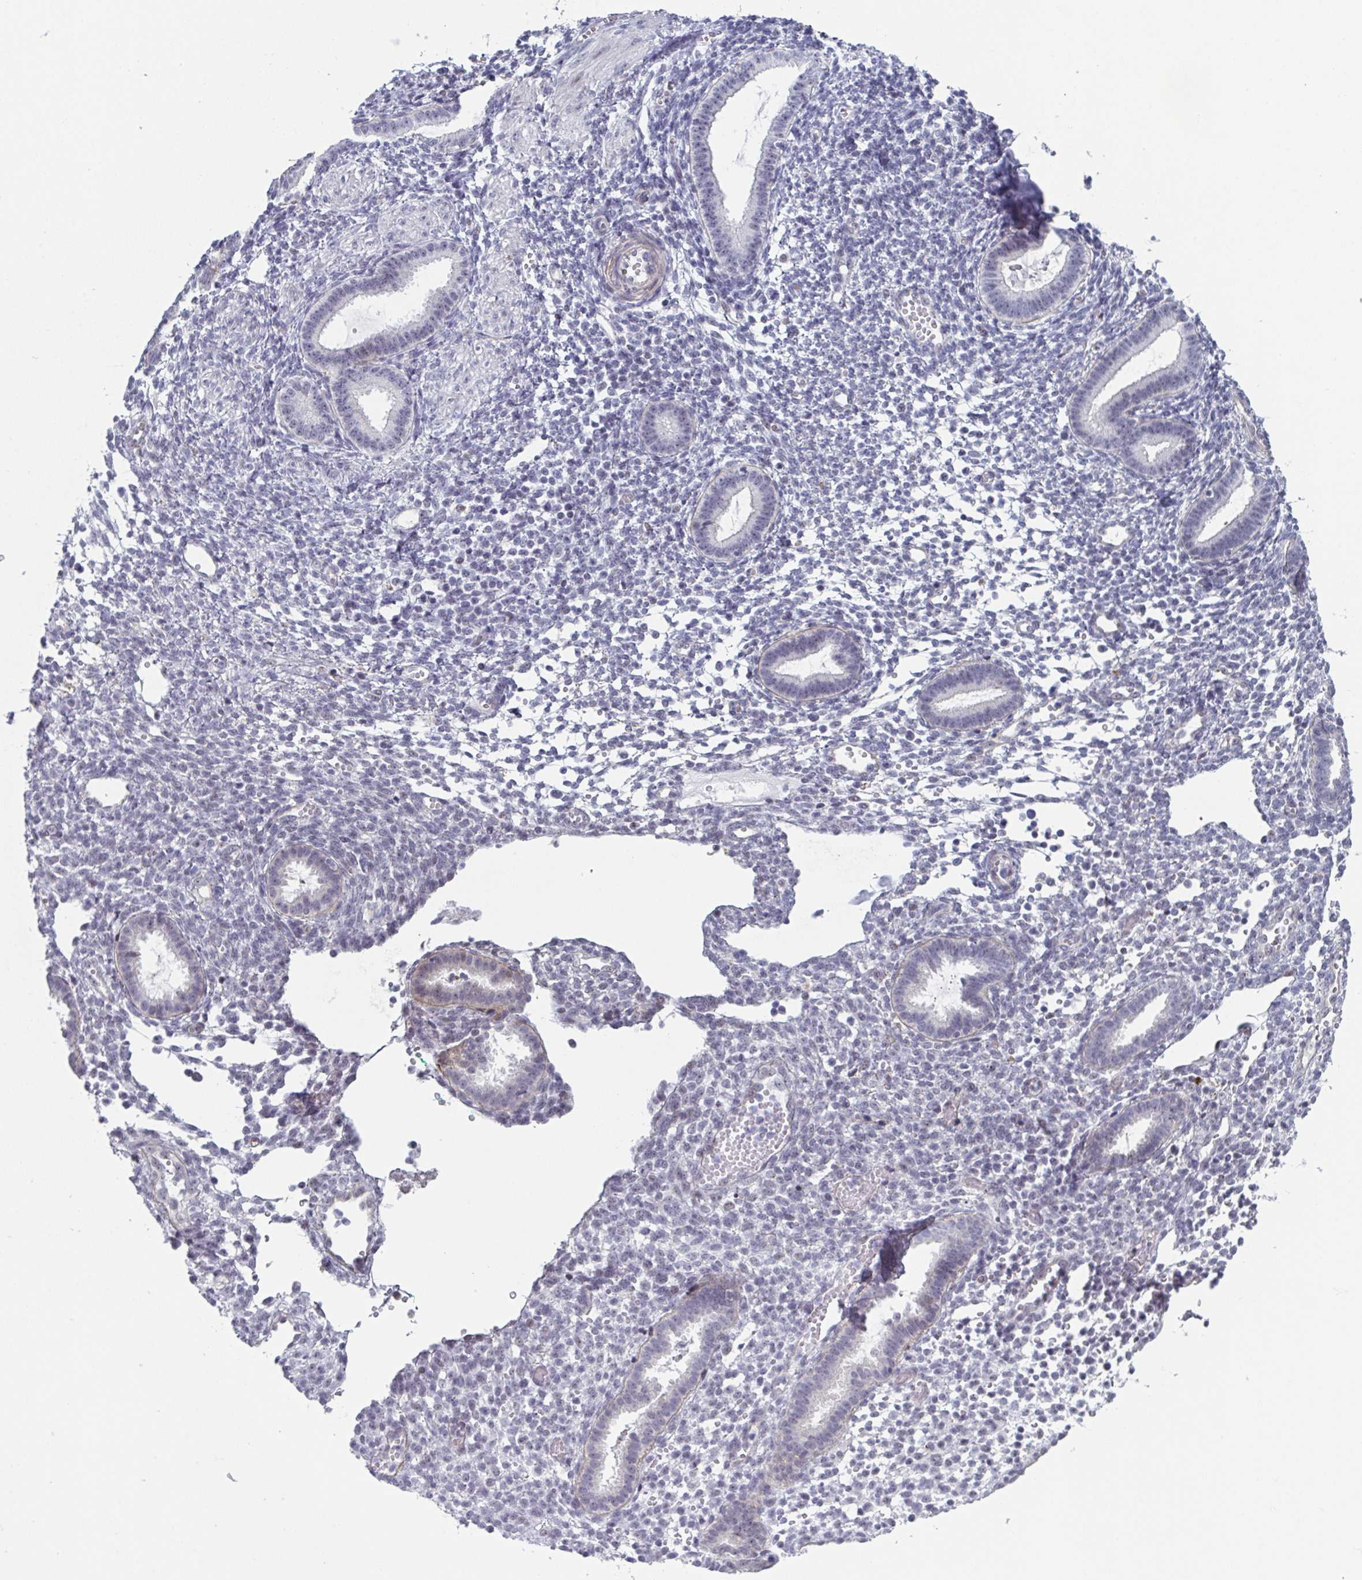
{"staining": {"intensity": "negative", "quantity": "none", "location": "none"}, "tissue": "endometrium", "cell_type": "Cells in endometrial stroma", "image_type": "normal", "snomed": [{"axis": "morphology", "description": "Normal tissue, NOS"}, {"axis": "topography", "description": "Endometrium"}], "caption": "DAB (3,3'-diaminobenzidine) immunohistochemical staining of unremarkable endometrium shows no significant positivity in cells in endometrial stroma.", "gene": "EXOSC7", "patient": {"sex": "female", "age": 36}}